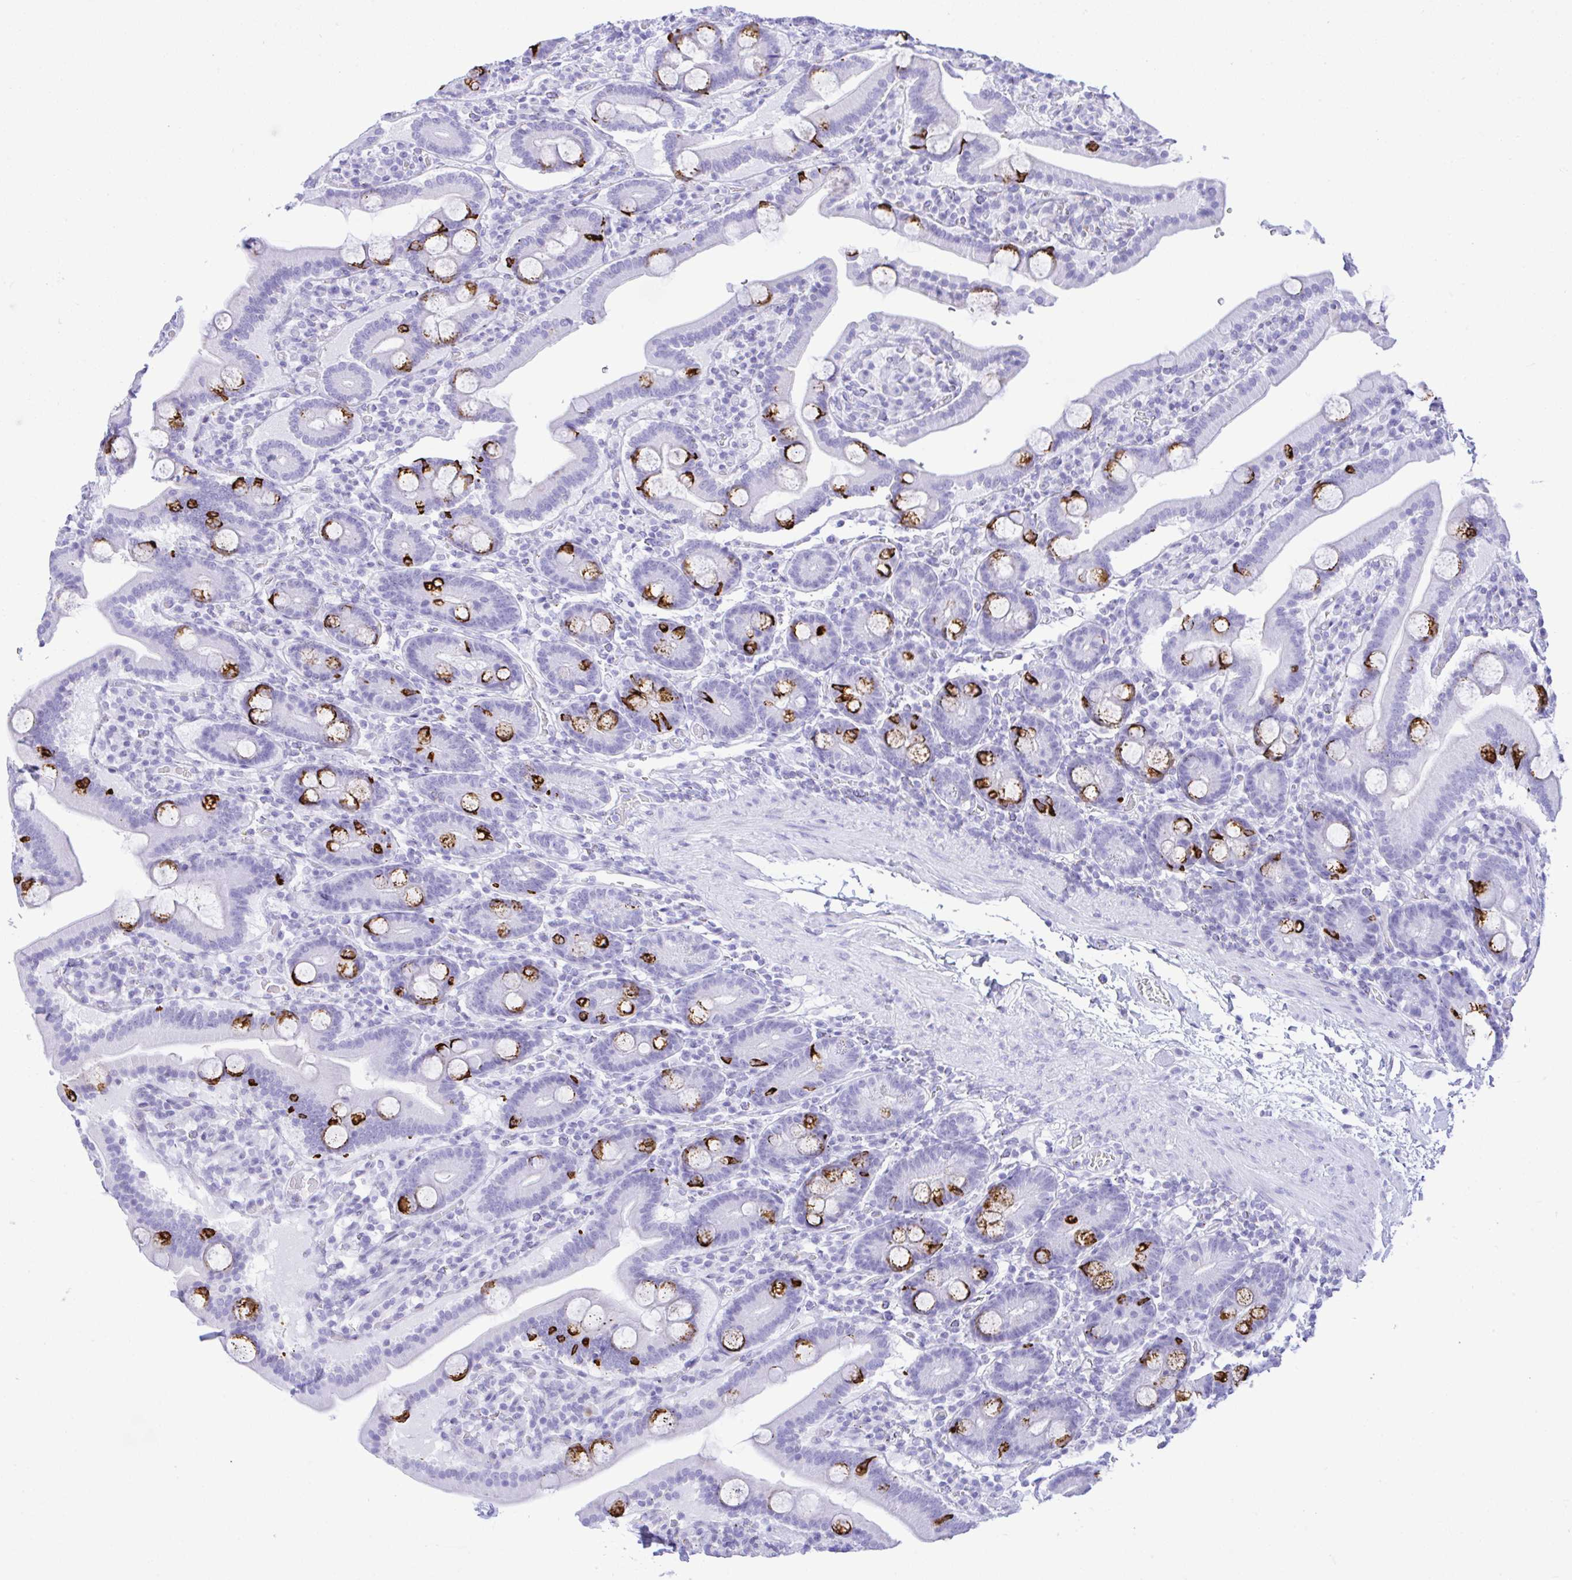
{"staining": {"intensity": "strong", "quantity": "<25%", "location": "cytoplasmic/membranous"}, "tissue": "duodenum", "cell_type": "Glandular cells", "image_type": "normal", "snomed": [{"axis": "morphology", "description": "Normal tissue, NOS"}, {"axis": "topography", "description": "Duodenum"}], "caption": "DAB (3,3'-diaminobenzidine) immunohistochemical staining of benign duodenum exhibits strong cytoplasmic/membranous protein positivity in approximately <25% of glandular cells. The staining was performed using DAB, with brown indicating positive protein expression. Nuclei are stained blue with hematoxylin.", "gene": "SELENOV", "patient": {"sex": "male", "age": 55}}